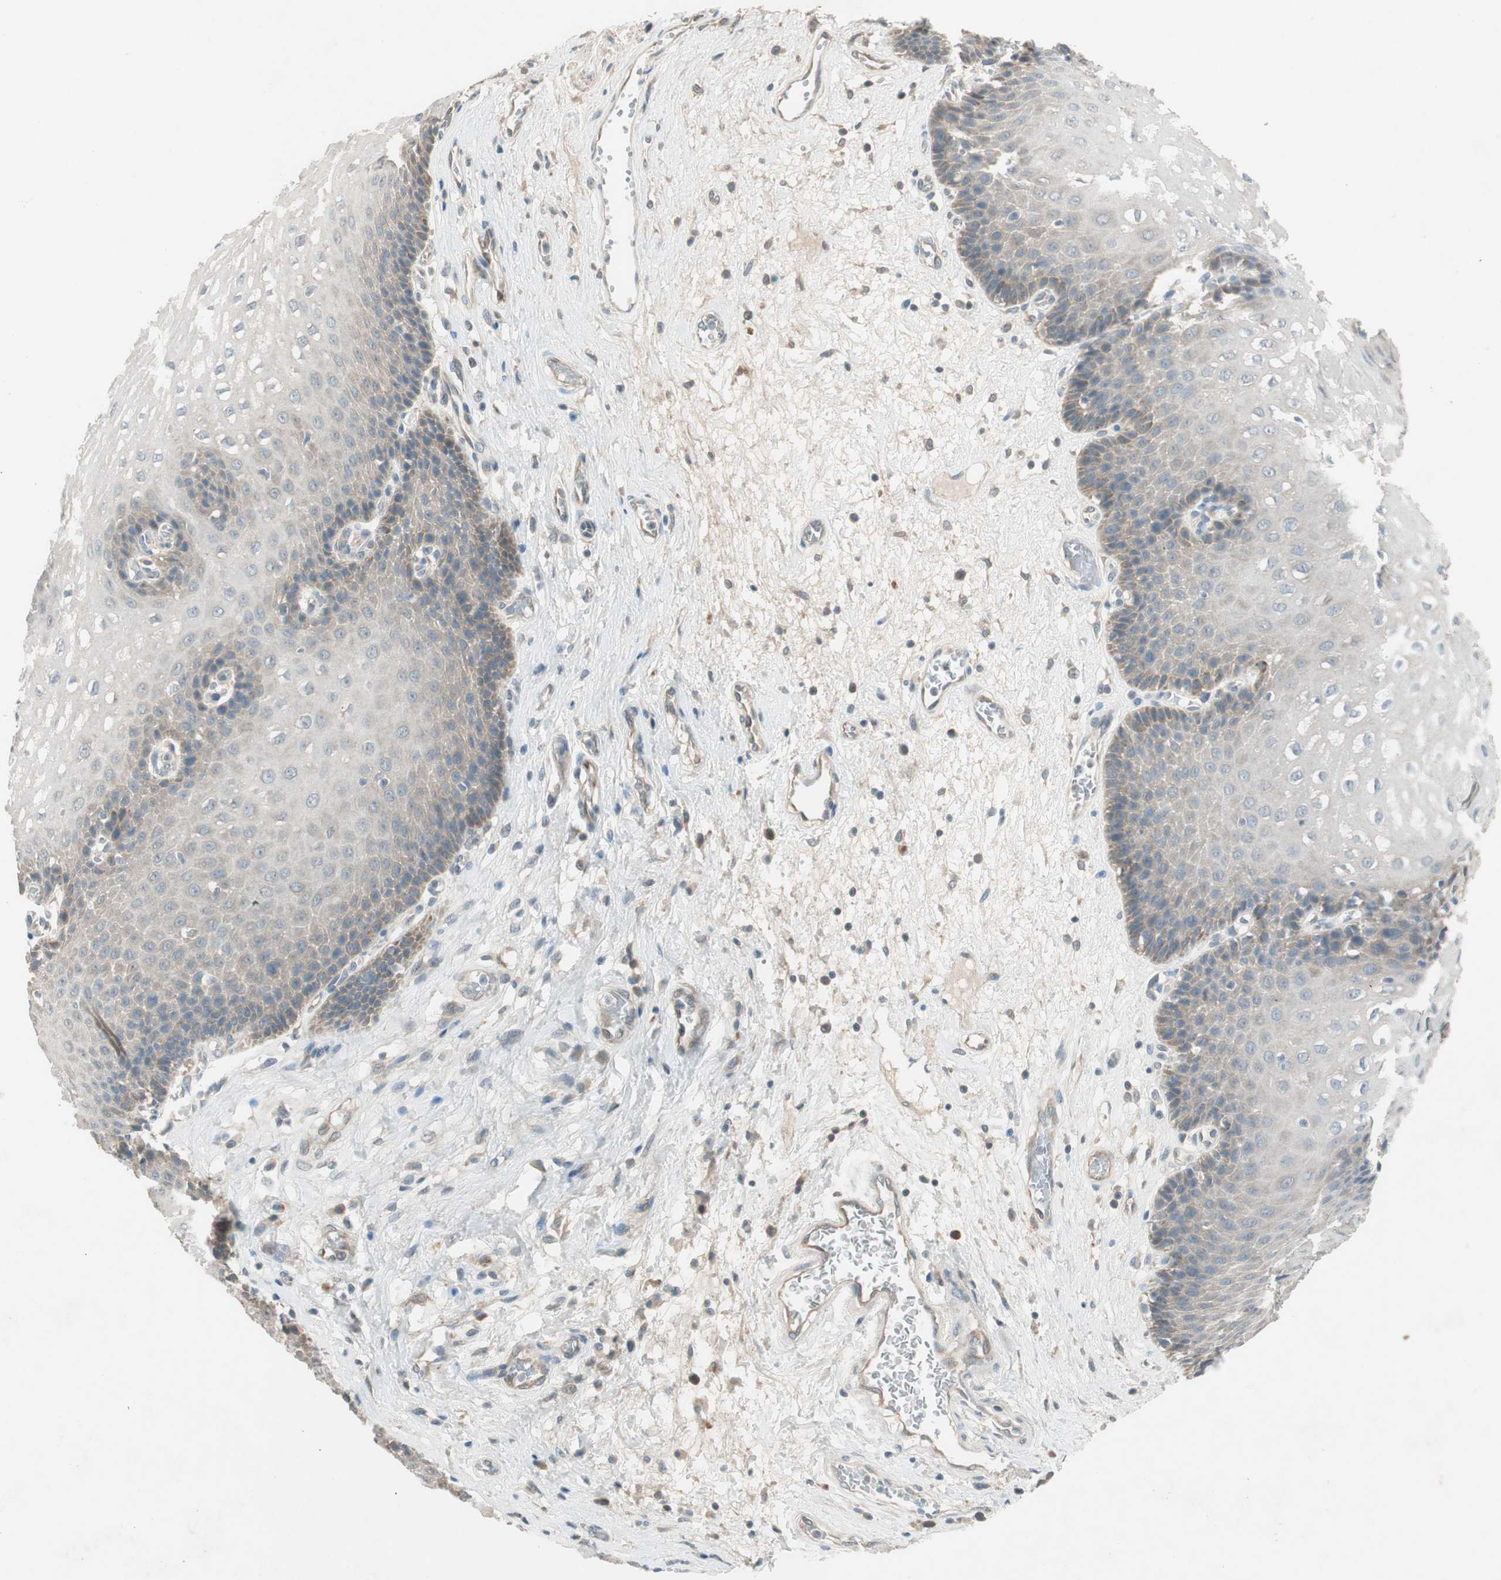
{"staining": {"intensity": "weak", "quantity": "<25%", "location": "cytoplasmic/membranous"}, "tissue": "esophagus", "cell_type": "Squamous epithelial cells", "image_type": "normal", "snomed": [{"axis": "morphology", "description": "Normal tissue, NOS"}, {"axis": "topography", "description": "Esophagus"}], "caption": "The image demonstrates no significant positivity in squamous epithelial cells of esophagus.", "gene": "NCLN", "patient": {"sex": "male", "age": 48}}